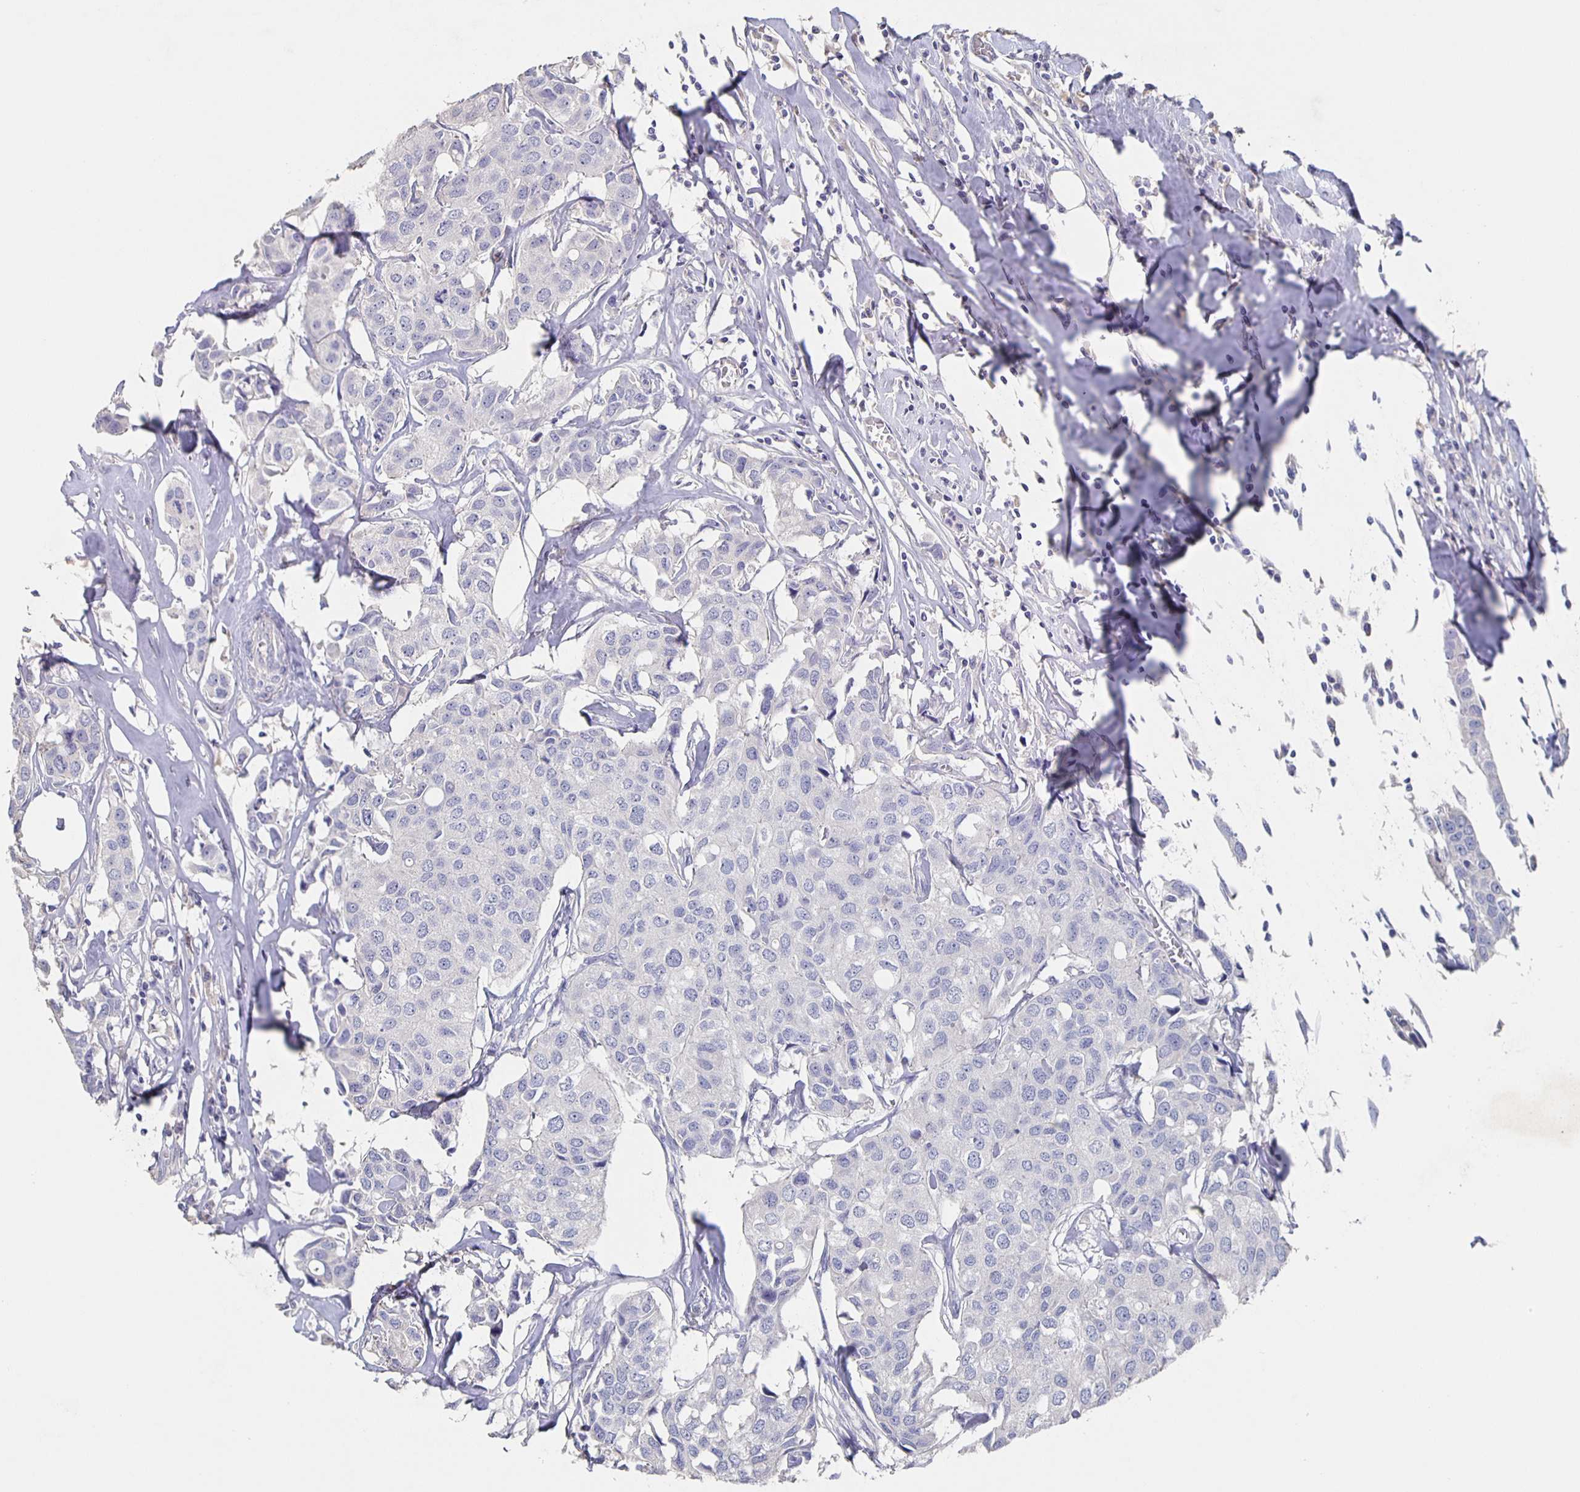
{"staining": {"intensity": "negative", "quantity": "none", "location": "none"}, "tissue": "breast cancer", "cell_type": "Tumor cells", "image_type": "cancer", "snomed": [{"axis": "morphology", "description": "Duct carcinoma"}, {"axis": "topography", "description": "Breast"}], "caption": "Invasive ductal carcinoma (breast) stained for a protein using IHC exhibits no positivity tumor cells.", "gene": "CACNA2D2", "patient": {"sex": "female", "age": 80}}